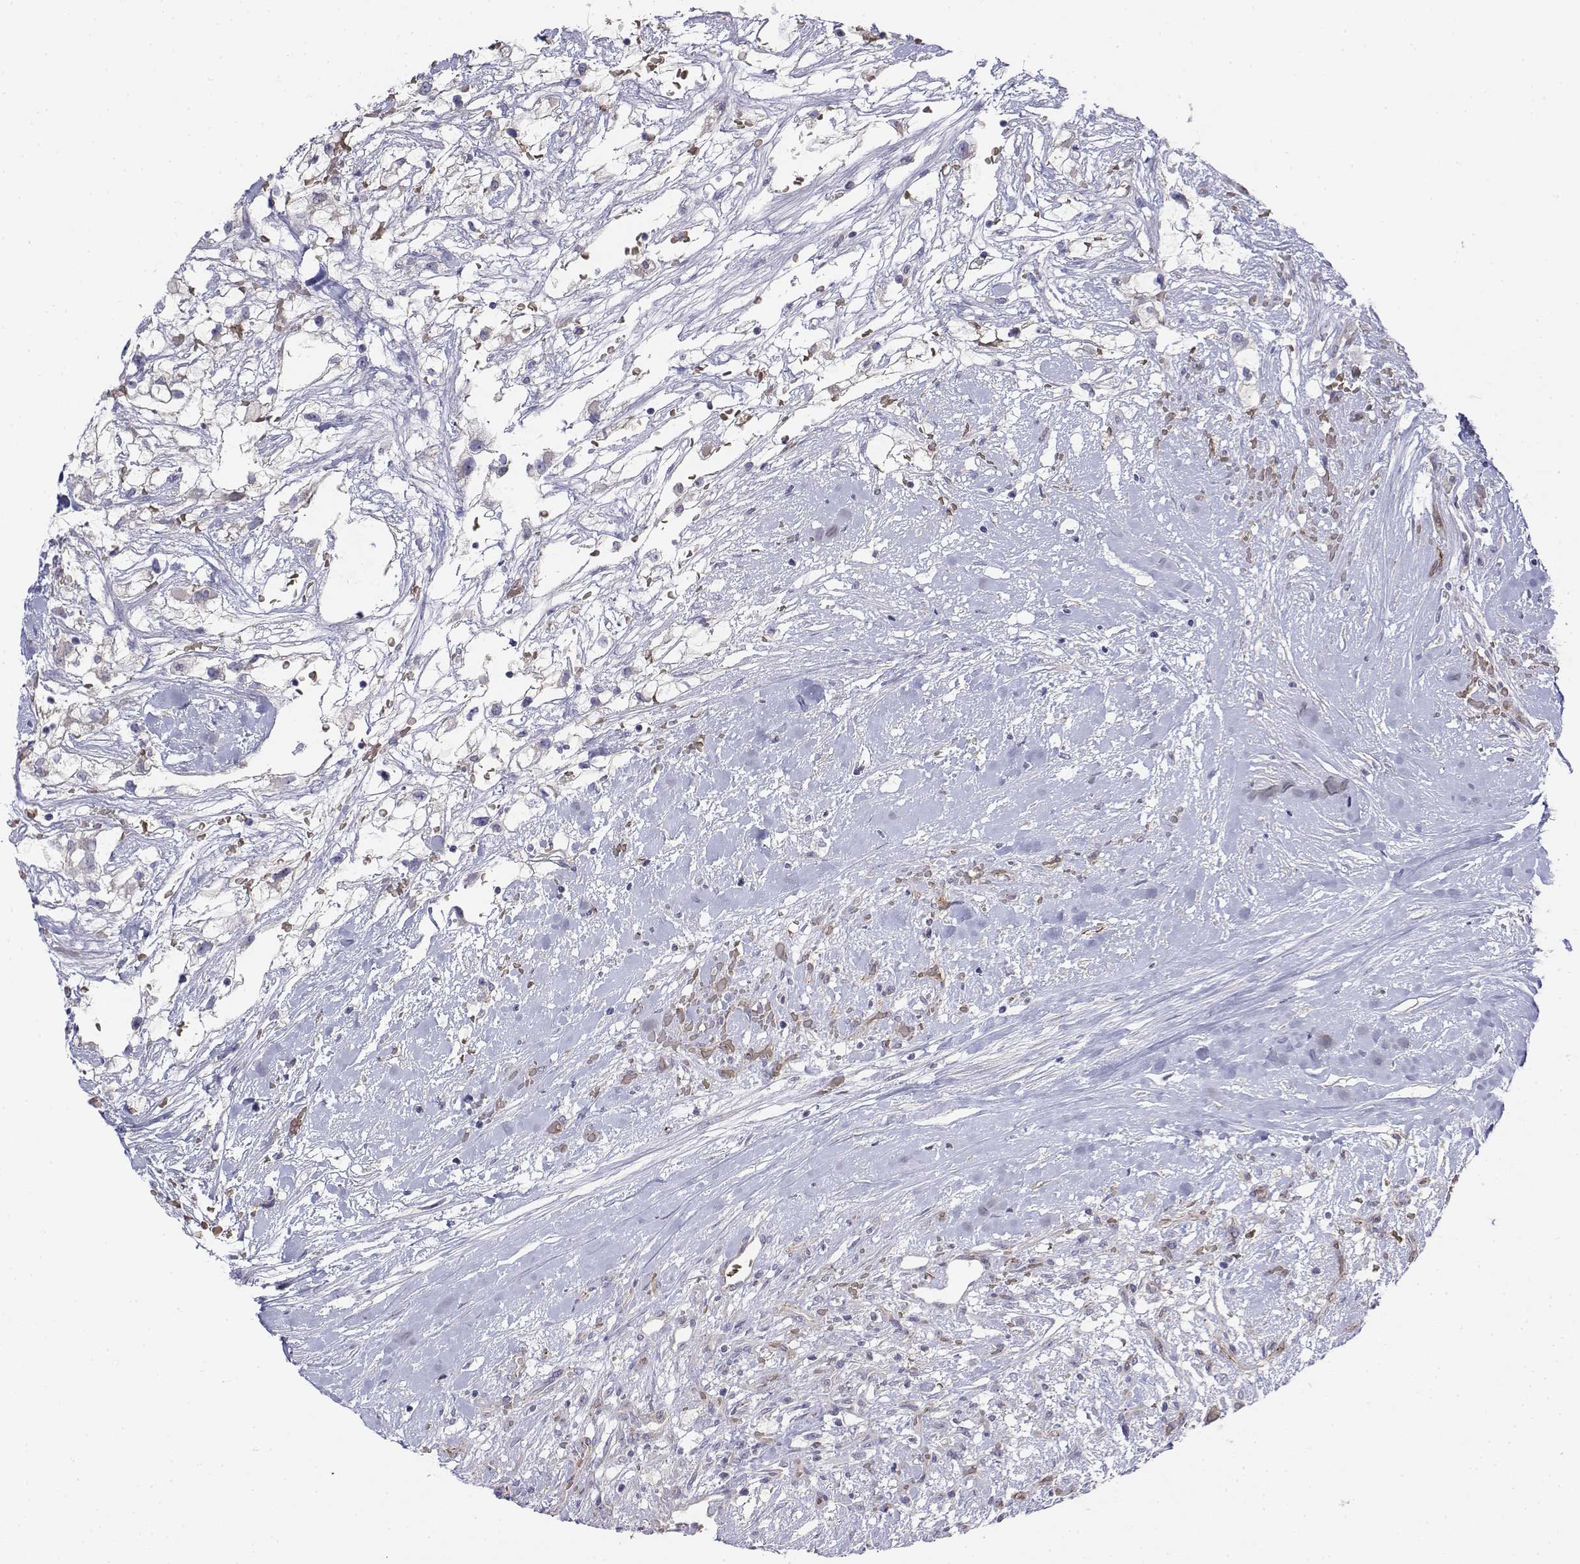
{"staining": {"intensity": "negative", "quantity": "none", "location": "none"}, "tissue": "renal cancer", "cell_type": "Tumor cells", "image_type": "cancer", "snomed": [{"axis": "morphology", "description": "Adenocarcinoma, NOS"}, {"axis": "topography", "description": "Kidney"}], "caption": "Immunohistochemistry micrograph of neoplastic tissue: renal adenocarcinoma stained with DAB (3,3'-diaminobenzidine) exhibits no significant protein positivity in tumor cells.", "gene": "CADM1", "patient": {"sex": "male", "age": 59}}